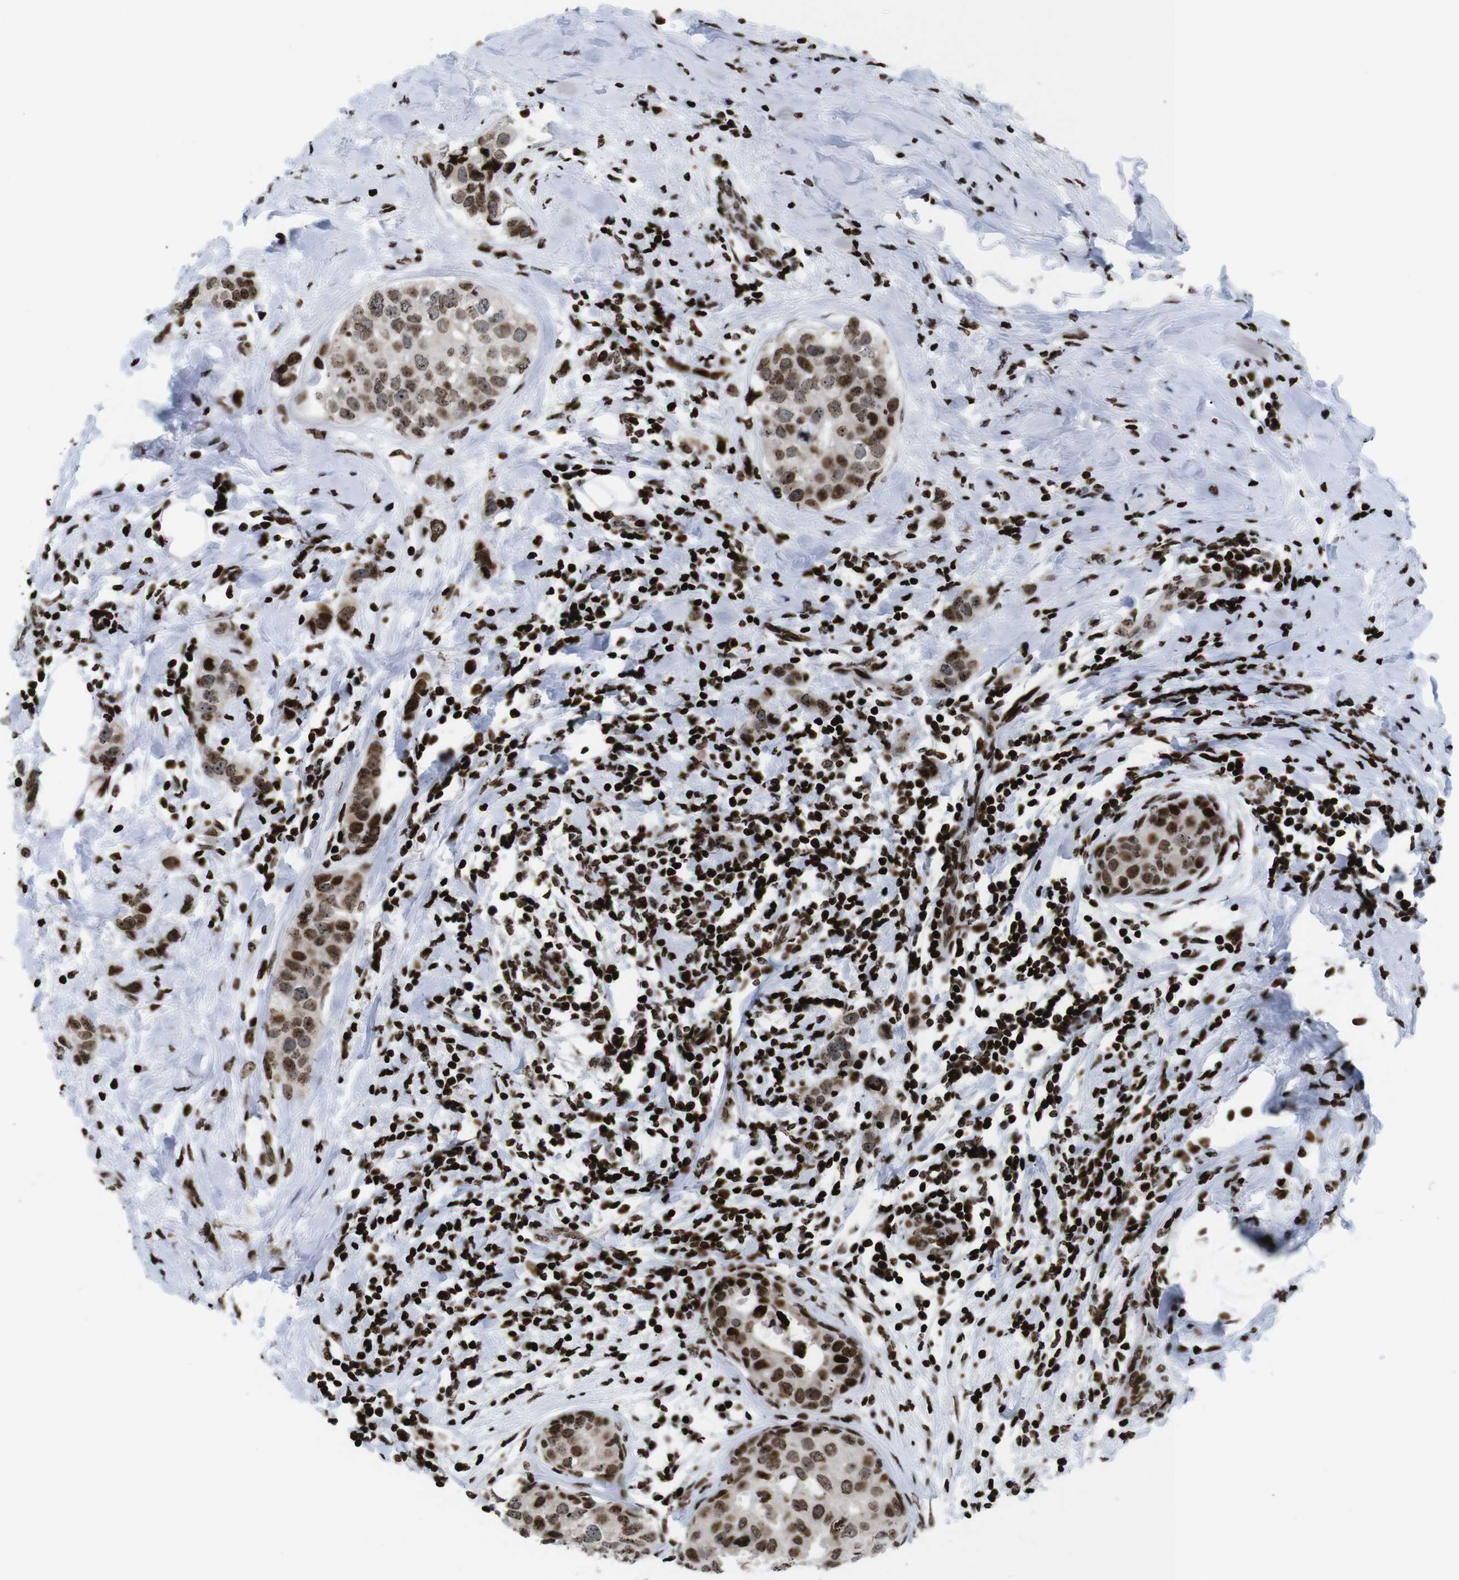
{"staining": {"intensity": "moderate", "quantity": ">75%", "location": "nuclear"}, "tissue": "breast cancer", "cell_type": "Tumor cells", "image_type": "cancer", "snomed": [{"axis": "morphology", "description": "Duct carcinoma"}, {"axis": "topography", "description": "Breast"}], "caption": "The micrograph exhibits immunohistochemical staining of breast intraductal carcinoma. There is moderate nuclear expression is seen in approximately >75% of tumor cells.", "gene": "H1-4", "patient": {"sex": "female", "age": 50}}